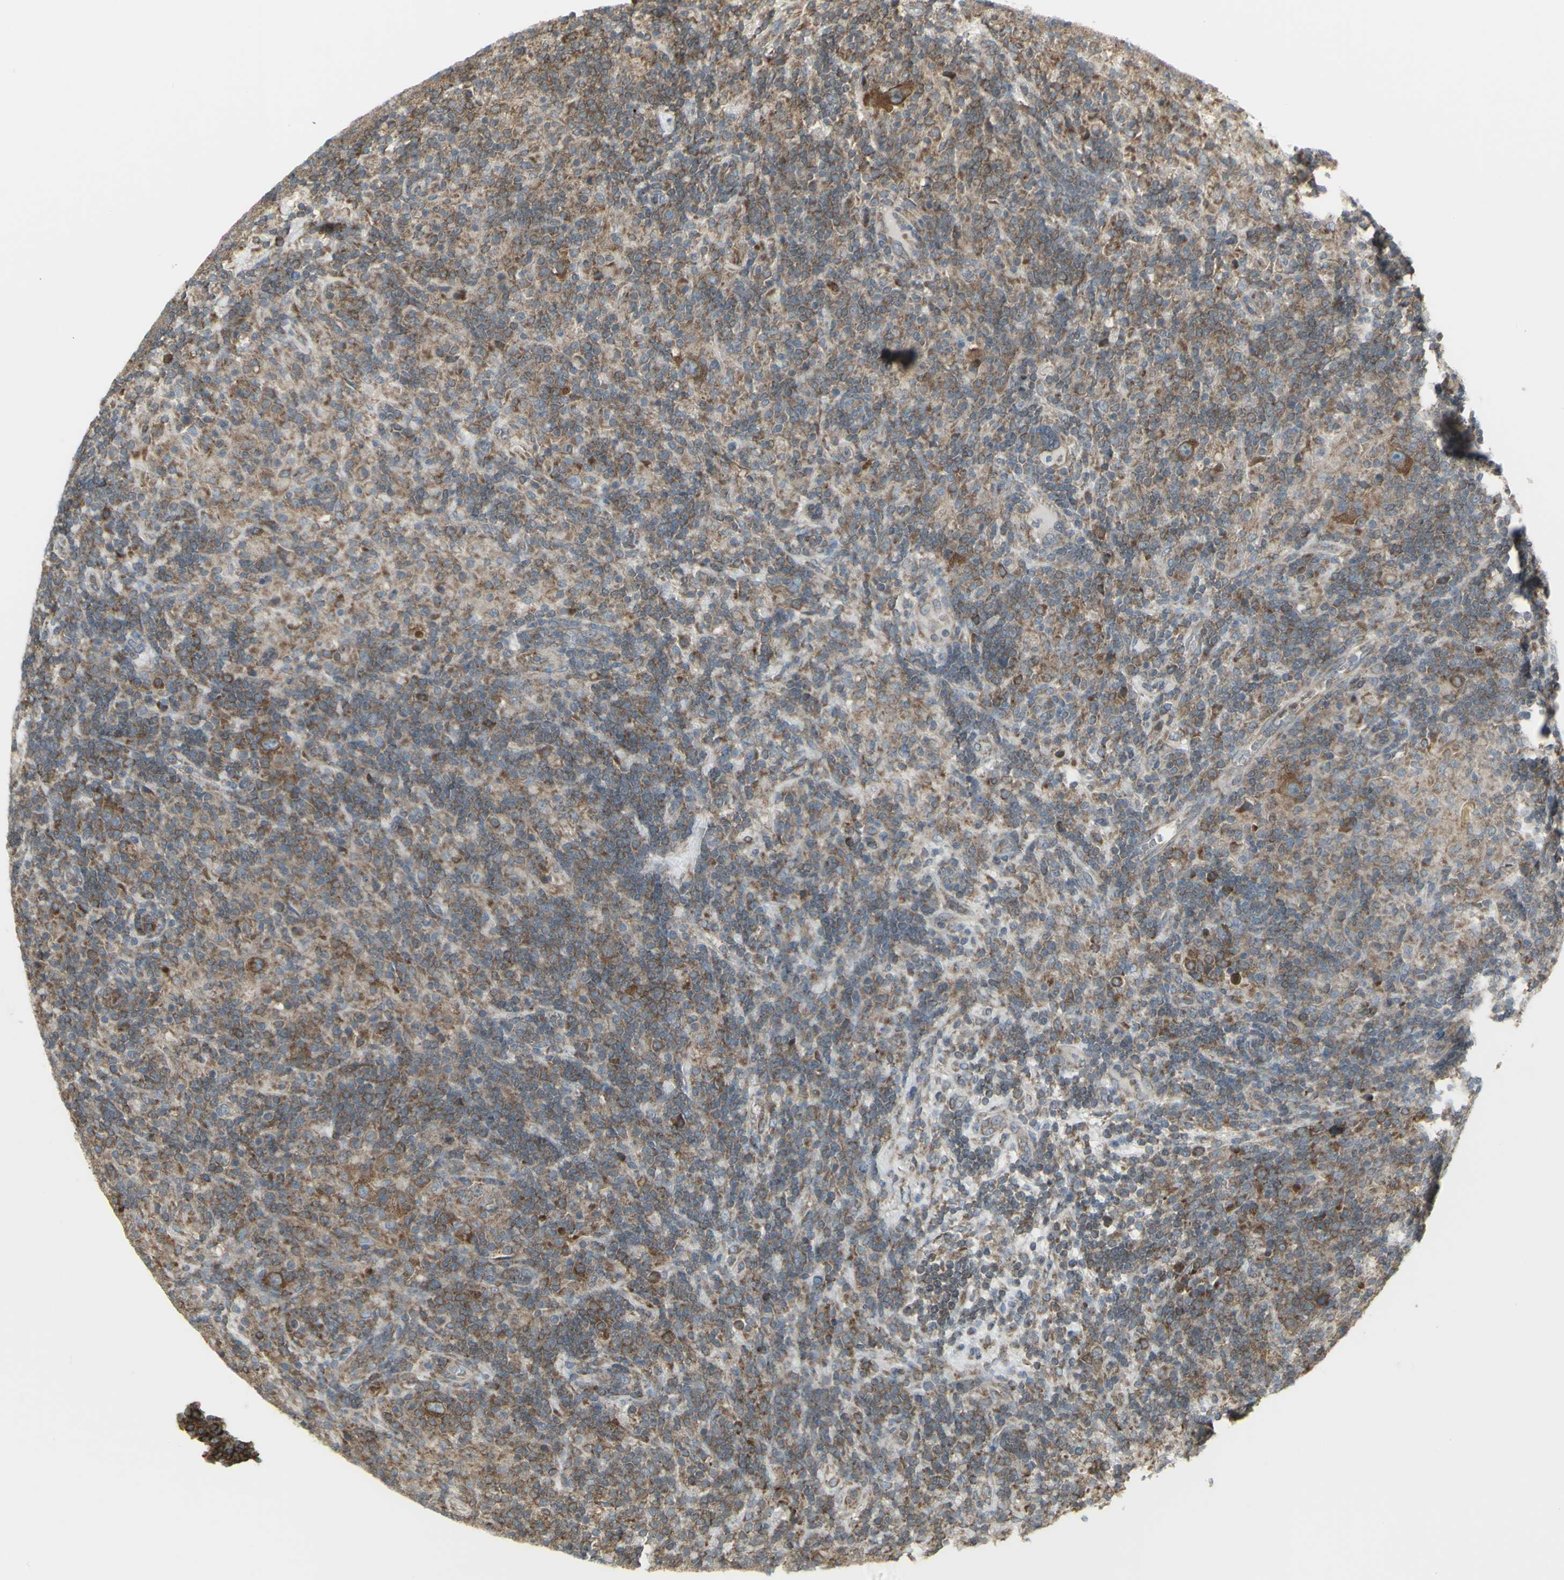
{"staining": {"intensity": "moderate", "quantity": ">75%", "location": "cytoplasmic/membranous"}, "tissue": "lymphoma", "cell_type": "Tumor cells", "image_type": "cancer", "snomed": [{"axis": "morphology", "description": "Hodgkin's disease, NOS"}, {"axis": "topography", "description": "Lymph node"}], "caption": "Human lymphoma stained for a protein (brown) exhibits moderate cytoplasmic/membranous positive staining in approximately >75% of tumor cells.", "gene": "FKBP3", "patient": {"sex": "male", "age": 70}}